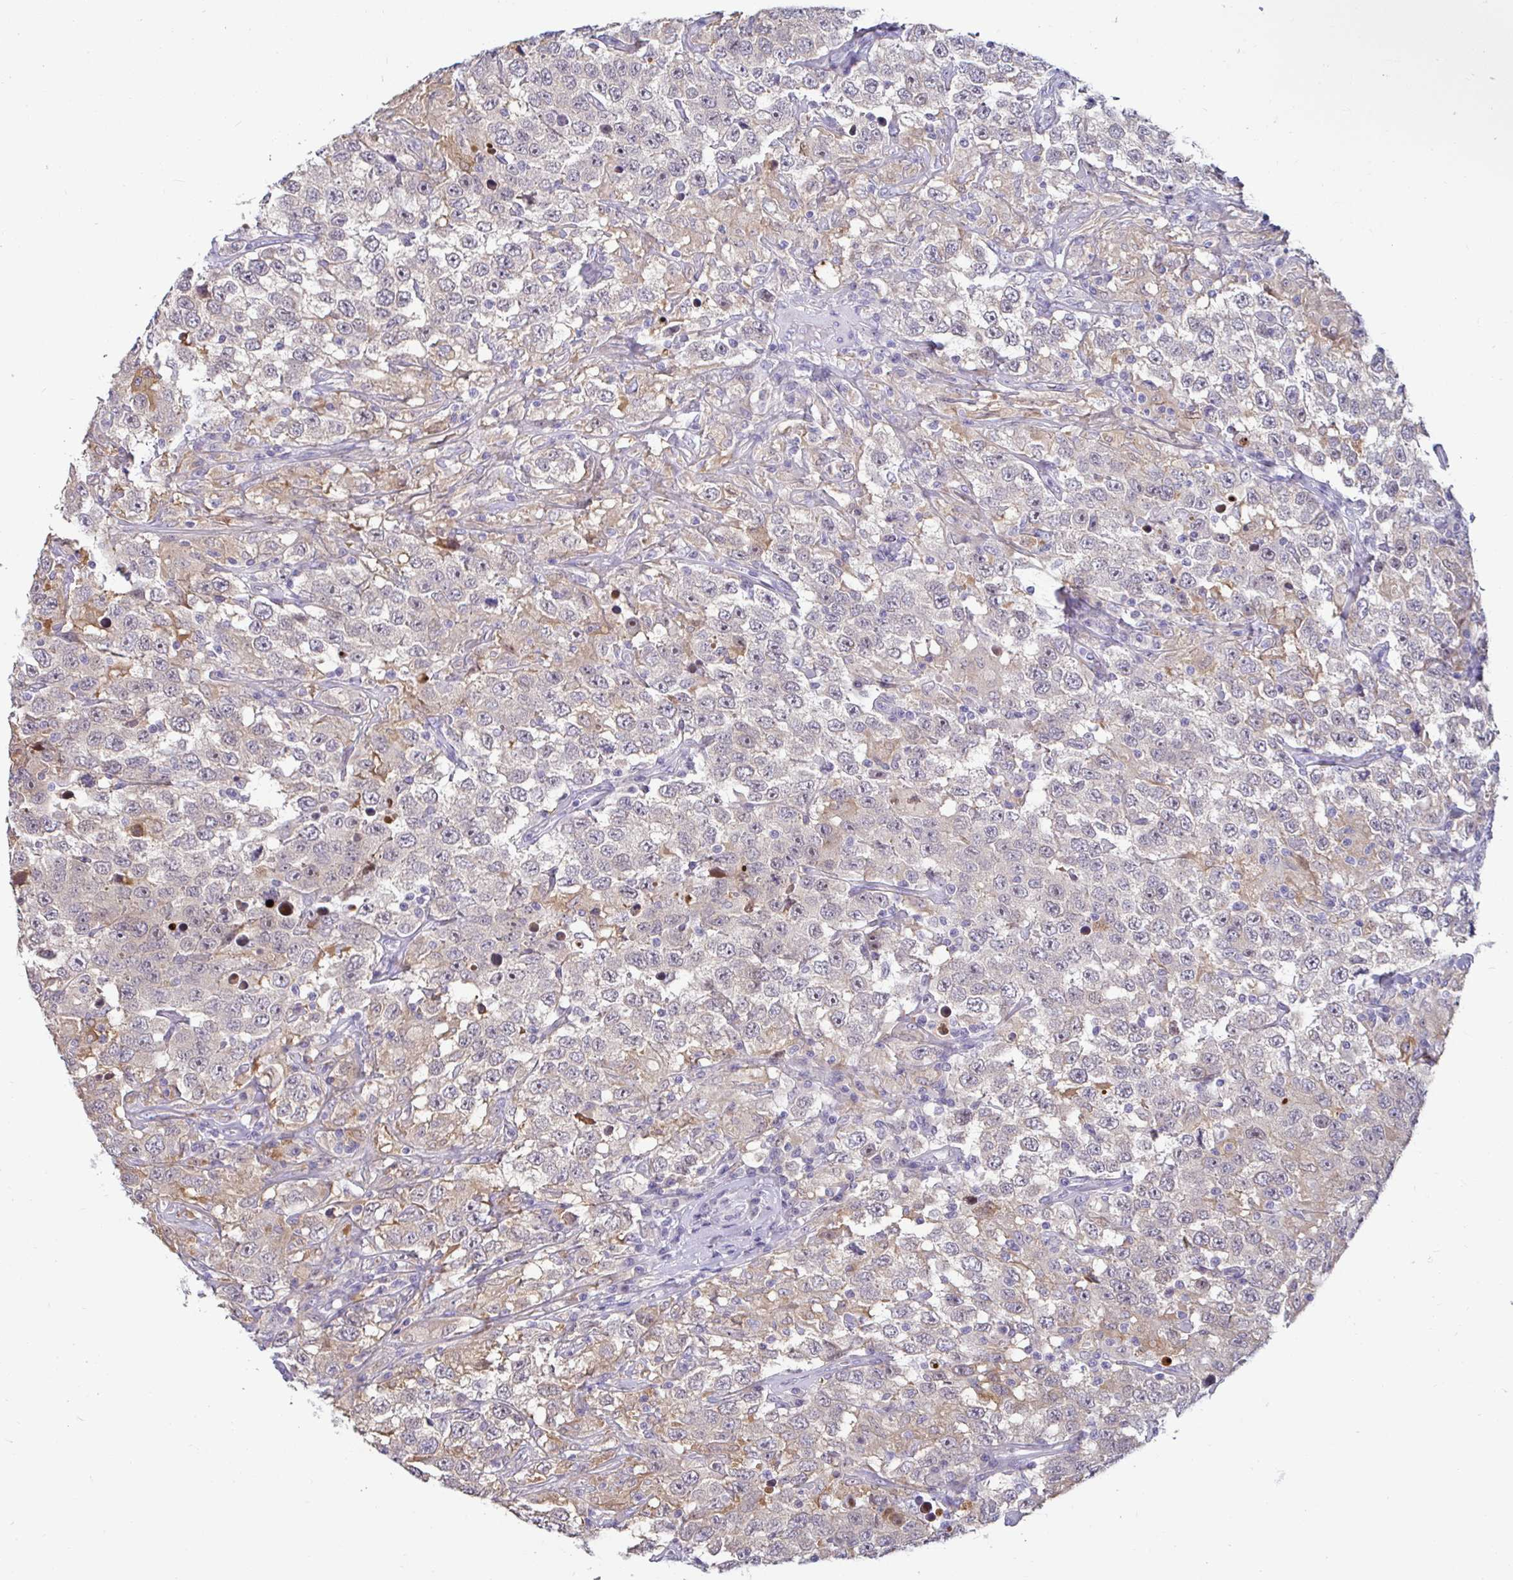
{"staining": {"intensity": "weak", "quantity": "<25%", "location": "cytoplasmic/membranous"}, "tissue": "testis cancer", "cell_type": "Tumor cells", "image_type": "cancer", "snomed": [{"axis": "morphology", "description": "Seminoma, NOS"}, {"axis": "topography", "description": "Testis"}], "caption": "Histopathology image shows no protein staining in tumor cells of testis cancer tissue. (Brightfield microscopy of DAB immunohistochemistry at high magnification).", "gene": "GSTM1", "patient": {"sex": "male", "age": 41}}